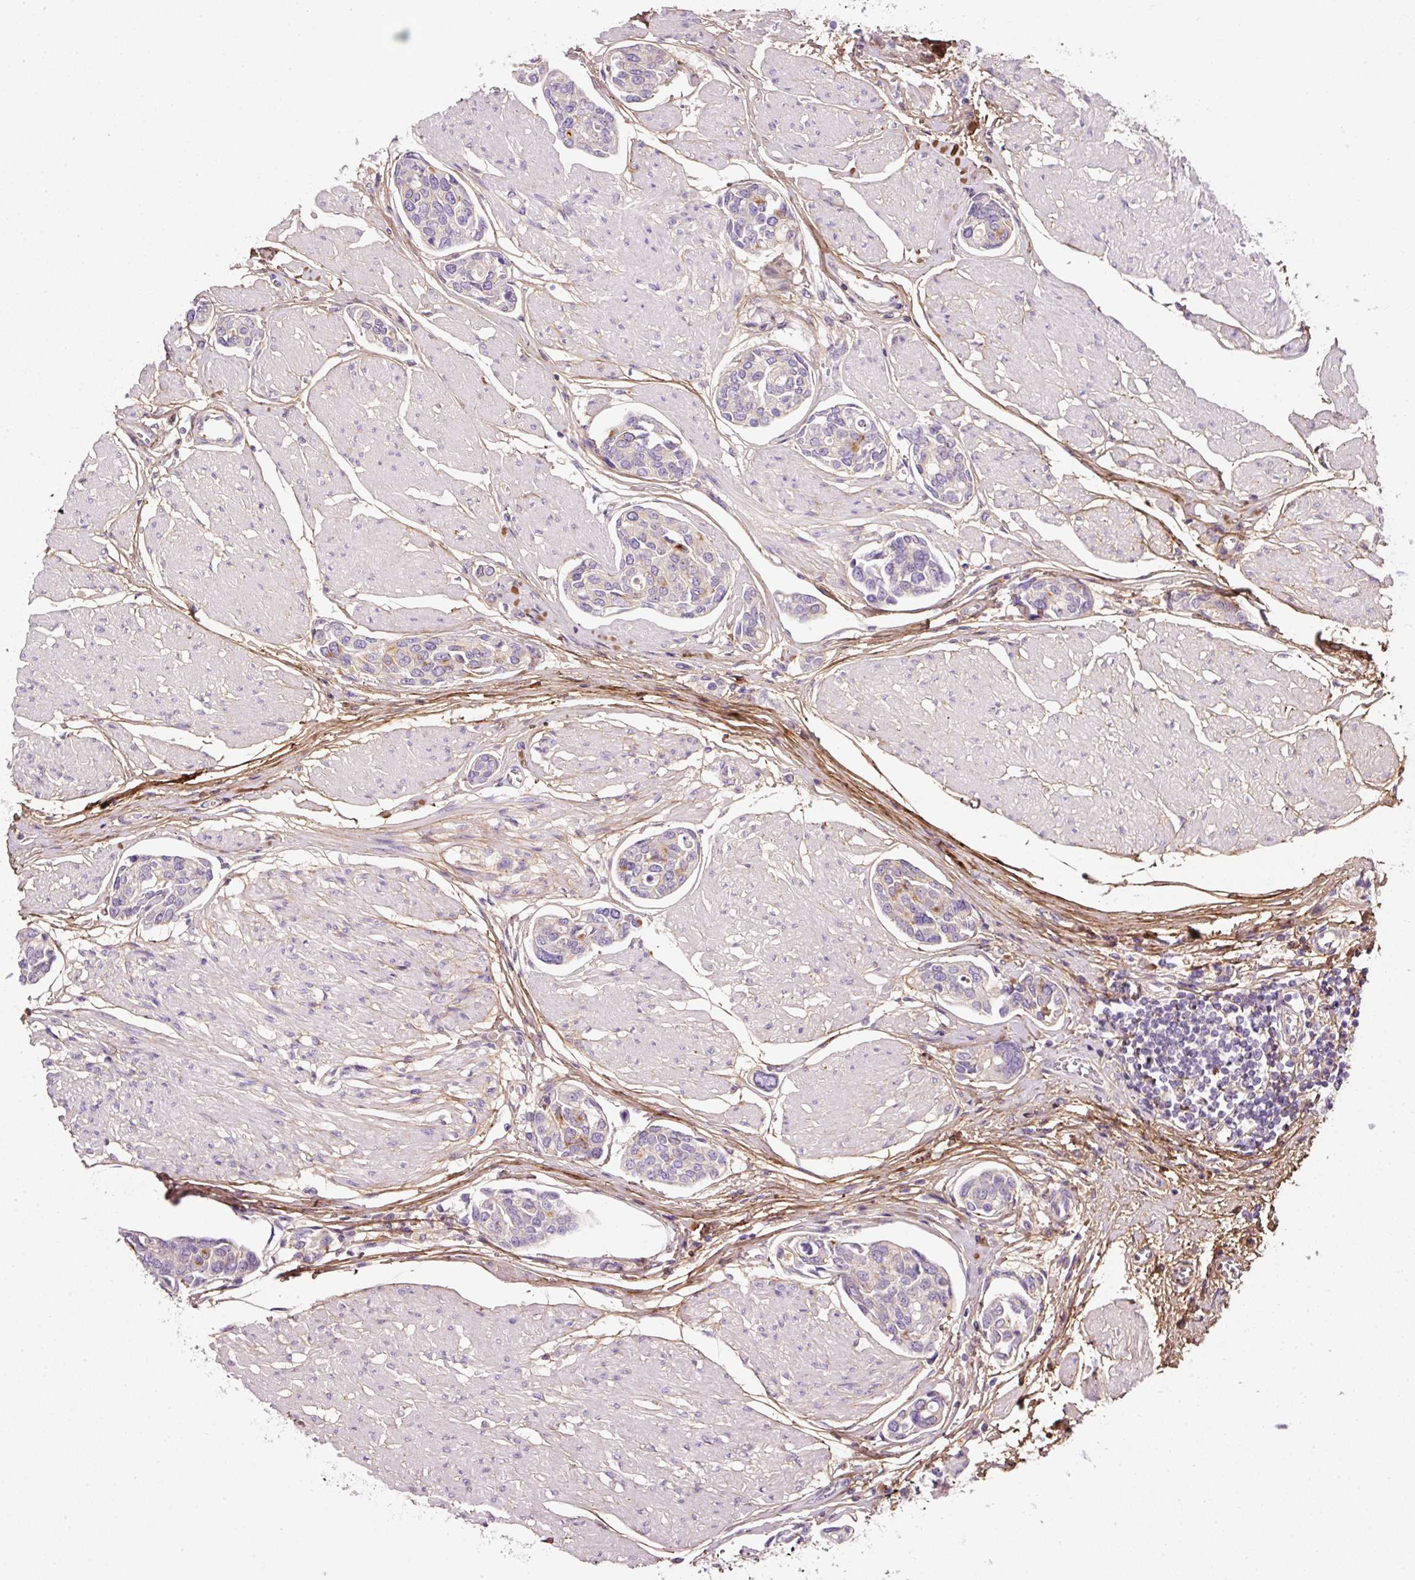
{"staining": {"intensity": "negative", "quantity": "none", "location": "none"}, "tissue": "urothelial cancer", "cell_type": "Tumor cells", "image_type": "cancer", "snomed": [{"axis": "morphology", "description": "Urothelial carcinoma, High grade"}, {"axis": "topography", "description": "Urinary bladder"}], "caption": "Tumor cells are negative for protein expression in human urothelial cancer. Nuclei are stained in blue.", "gene": "SOS2", "patient": {"sex": "male", "age": 78}}